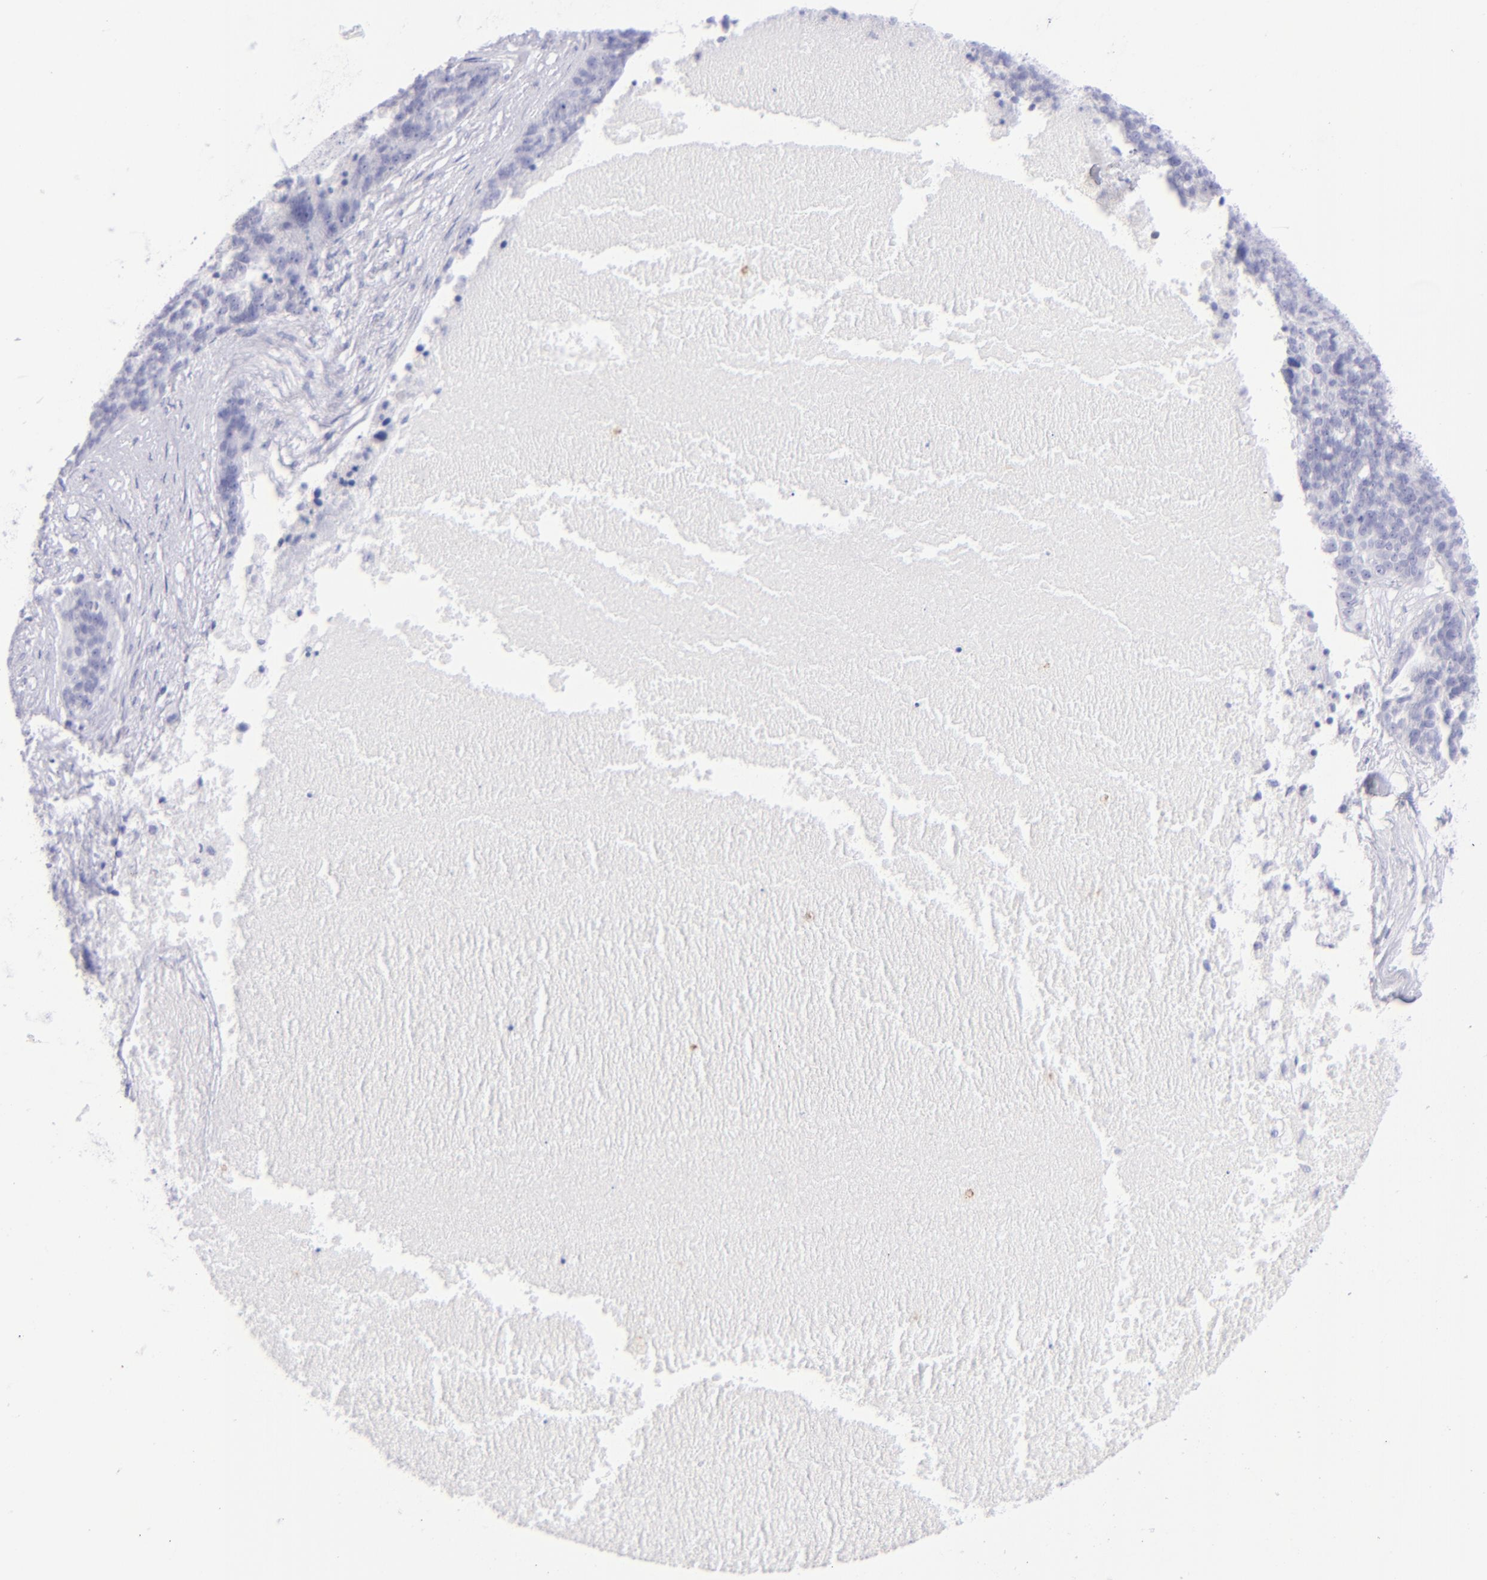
{"staining": {"intensity": "negative", "quantity": "none", "location": "none"}, "tissue": "ovarian cancer", "cell_type": "Tumor cells", "image_type": "cancer", "snomed": [{"axis": "morphology", "description": "Cystadenocarcinoma, serous, NOS"}, {"axis": "topography", "description": "Ovary"}], "caption": "Tumor cells are negative for protein expression in human ovarian serous cystadenocarcinoma.", "gene": "CD69", "patient": {"sex": "female", "age": 59}}